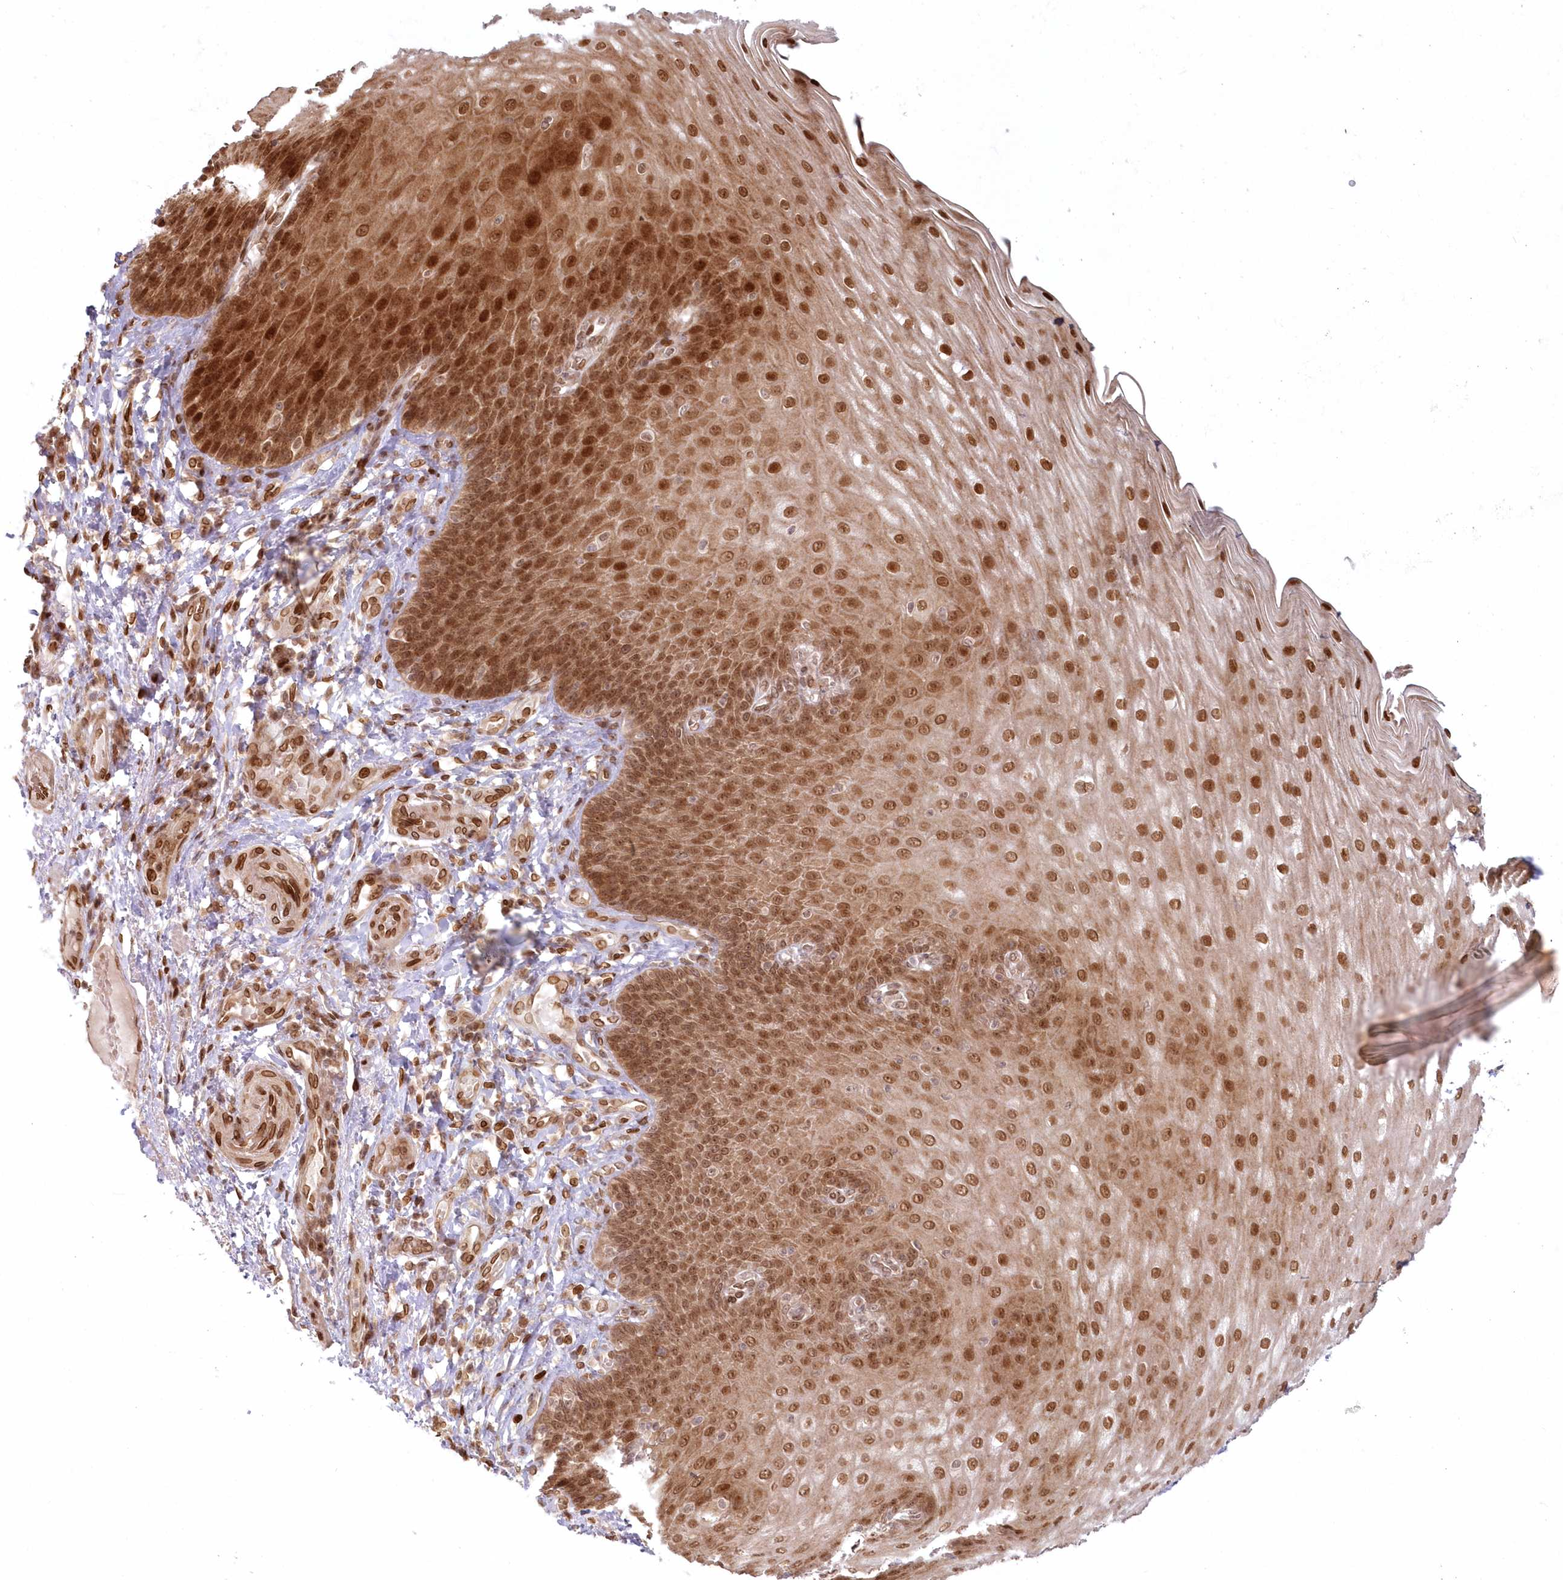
{"staining": {"intensity": "moderate", "quantity": ">75%", "location": "cytoplasmic/membranous,nuclear"}, "tissue": "esophagus", "cell_type": "Squamous epithelial cells", "image_type": "normal", "snomed": [{"axis": "morphology", "description": "Normal tissue, NOS"}, {"axis": "topography", "description": "Esophagus"}], "caption": "IHC histopathology image of normal esophagus: human esophagus stained using IHC shows medium levels of moderate protein expression localized specifically in the cytoplasmic/membranous,nuclear of squamous epithelial cells, appearing as a cytoplasmic/membranous,nuclear brown color.", "gene": "TOGARAM2", "patient": {"sex": "male", "age": 54}}